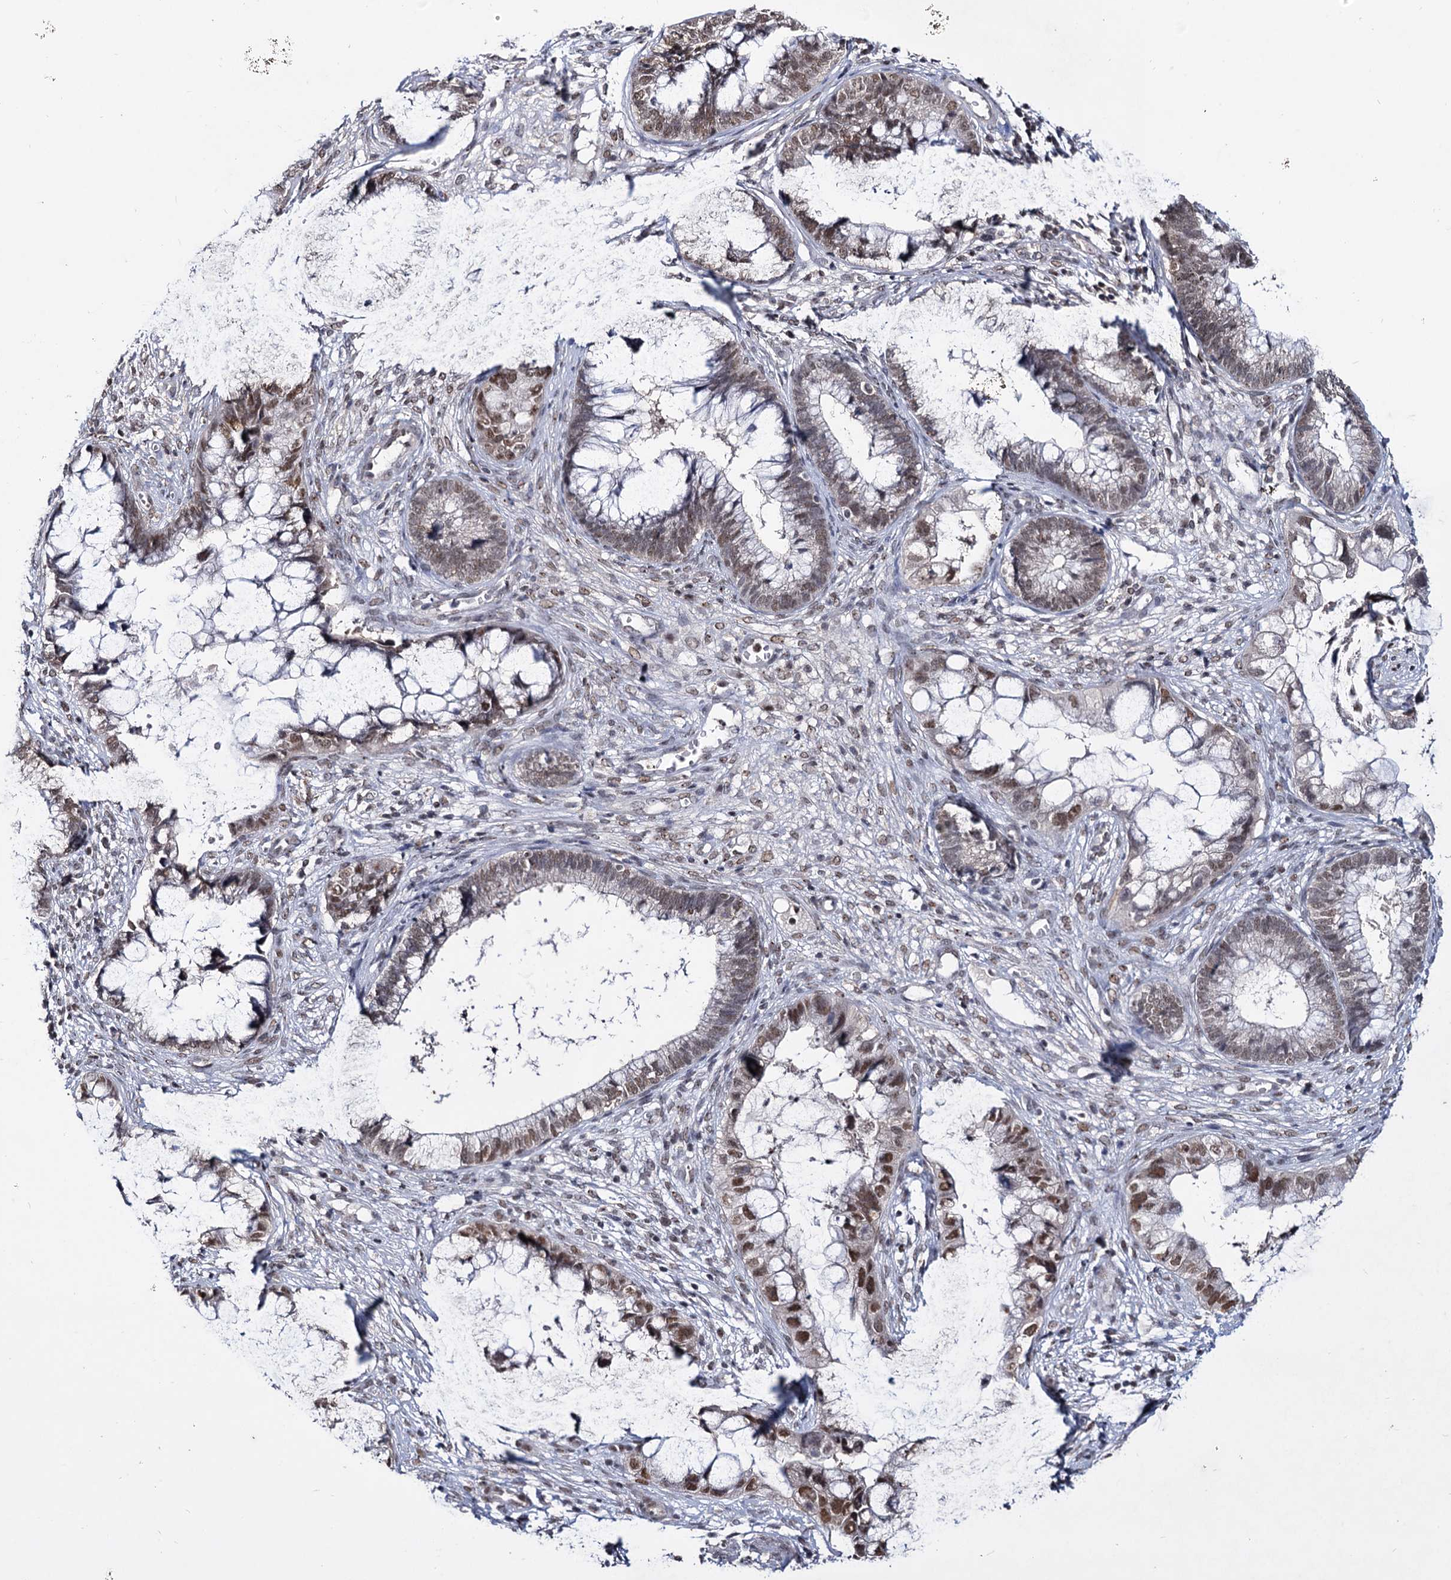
{"staining": {"intensity": "moderate", "quantity": ">75%", "location": "nuclear"}, "tissue": "cervical cancer", "cell_type": "Tumor cells", "image_type": "cancer", "snomed": [{"axis": "morphology", "description": "Adenocarcinoma, NOS"}, {"axis": "topography", "description": "Cervix"}], "caption": "A brown stain shows moderate nuclear expression of a protein in human cervical adenocarcinoma tumor cells.", "gene": "SMCHD1", "patient": {"sex": "female", "age": 44}}